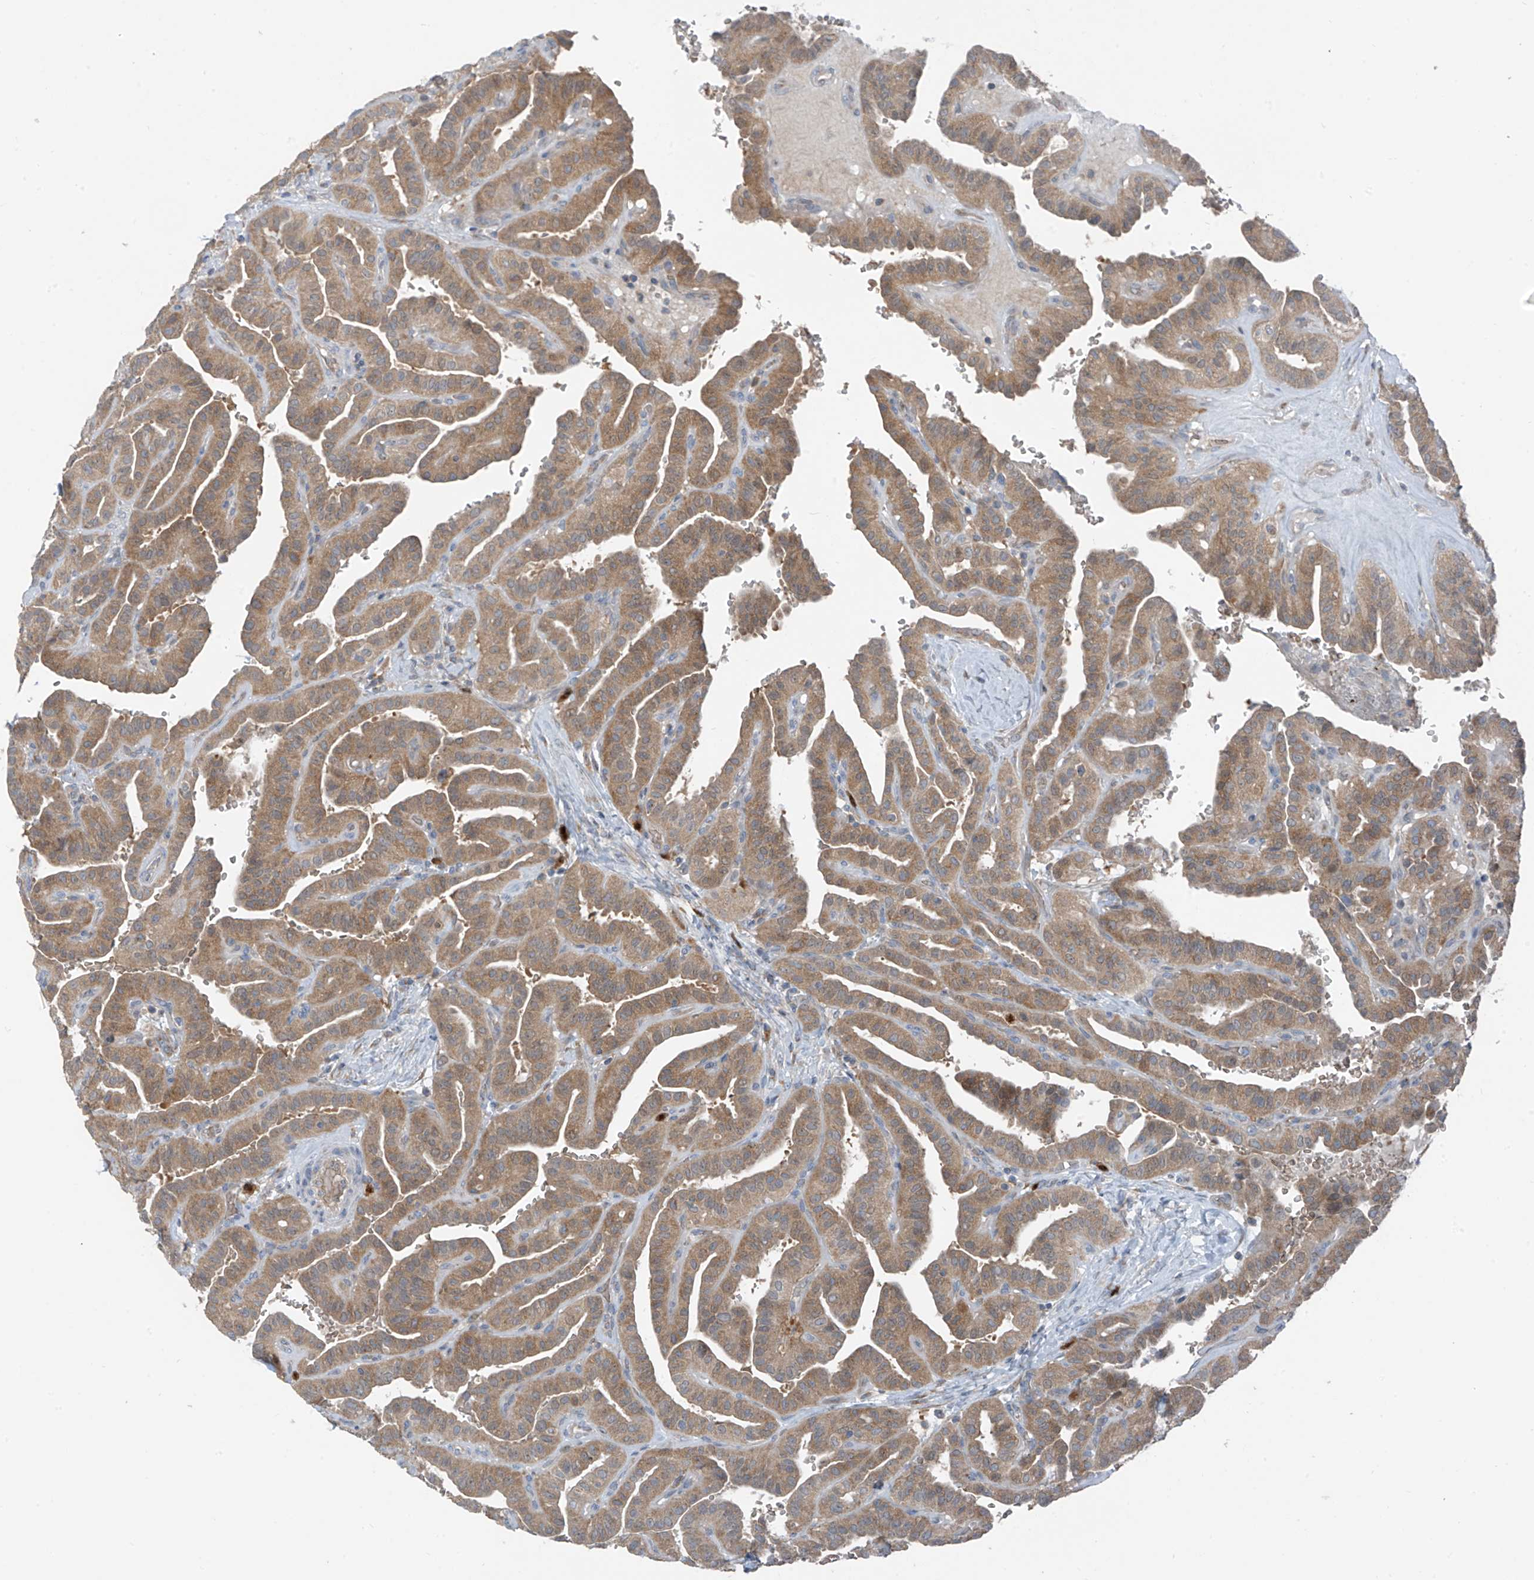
{"staining": {"intensity": "moderate", "quantity": ">75%", "location": "cytoplasmic/membranous"}, "tissue": "thyroid cancer", "cell_type": "Tumor cells", "image_type": "cancer", "snomed": [{"axis": "morphology", "description": "Papillary adenocarcinoma, NOS"}, {"axis": "topography", "description": "Thyroid gland"}], "caption": "Immunohistochemical staining of human thyroid papillary adenocarcinoma reveals moderate cytoplasmic/membranous protein expression in about >75% of tumor cells.", "gene": "SLC12A6", "patient": {"sex": "male", "age": 77}}